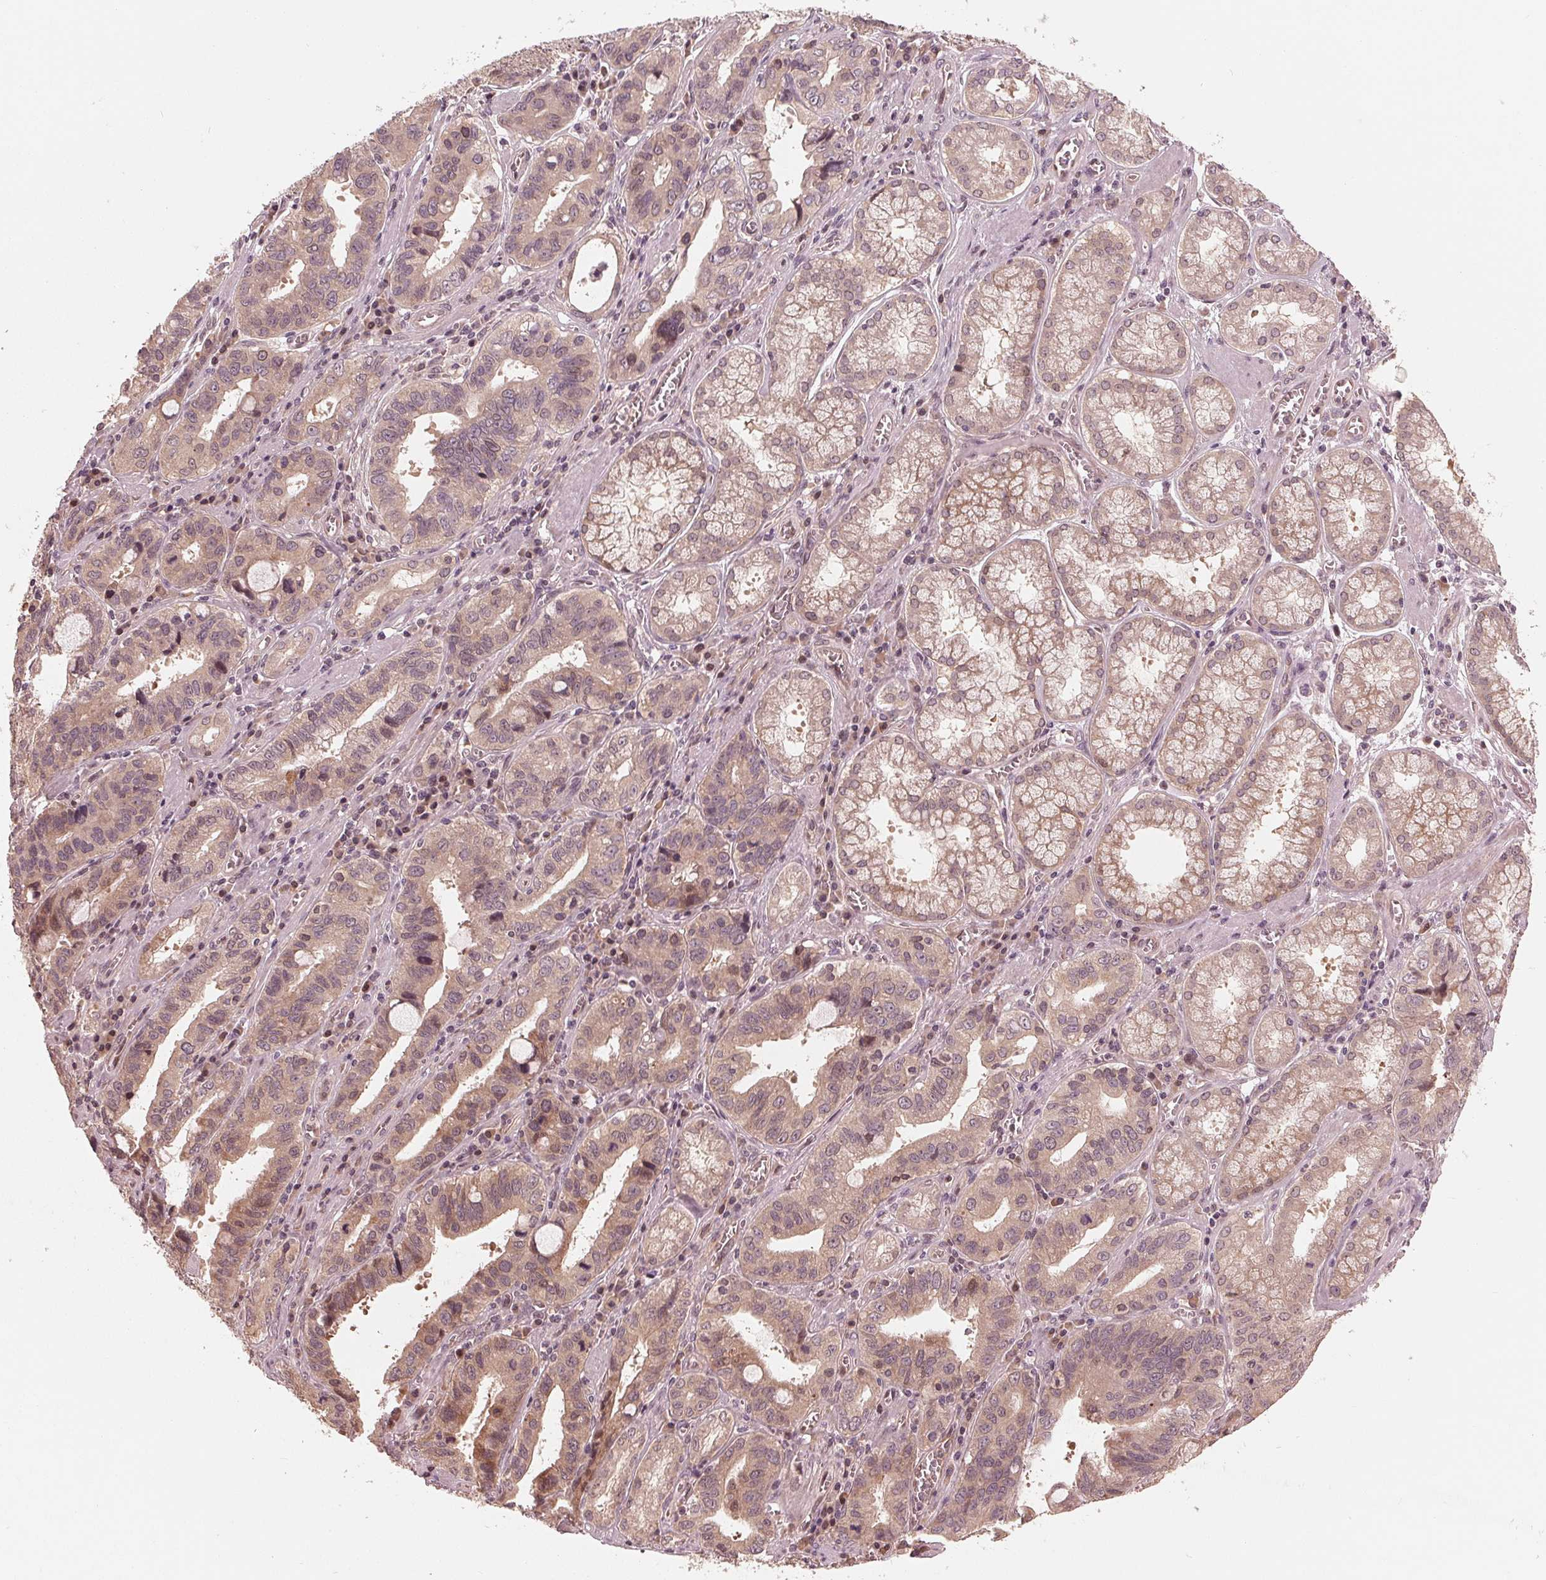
{"staining": {"intensity": "weak", "quantity": ">75%", "location": "cytoplasmic/membranous,nuclear"}, "tissue": "stomach cancer", "cell_type": "Tumor cells", "image_type": "cancer", "snomed": [{"axis": "morphology", "description": "Adenocarcinoma, NOS"}, {"axis": "topography", "description": "Stomach, lower"}], "caption": "An IHC photomicrograph of neoplastic tissue is shown. Protein staining in brown shows weak cytoplasmic/membranous and nuclear positivity in stomach cancer (adenocarcinoma) within tumor cells. The staining was performed using DAB, with brown indicating positive protein expression. Nuclei are stained blue with hematoxylin.", "gene": "ZNF471", "patient": {"sex": "female", "age": 76}}